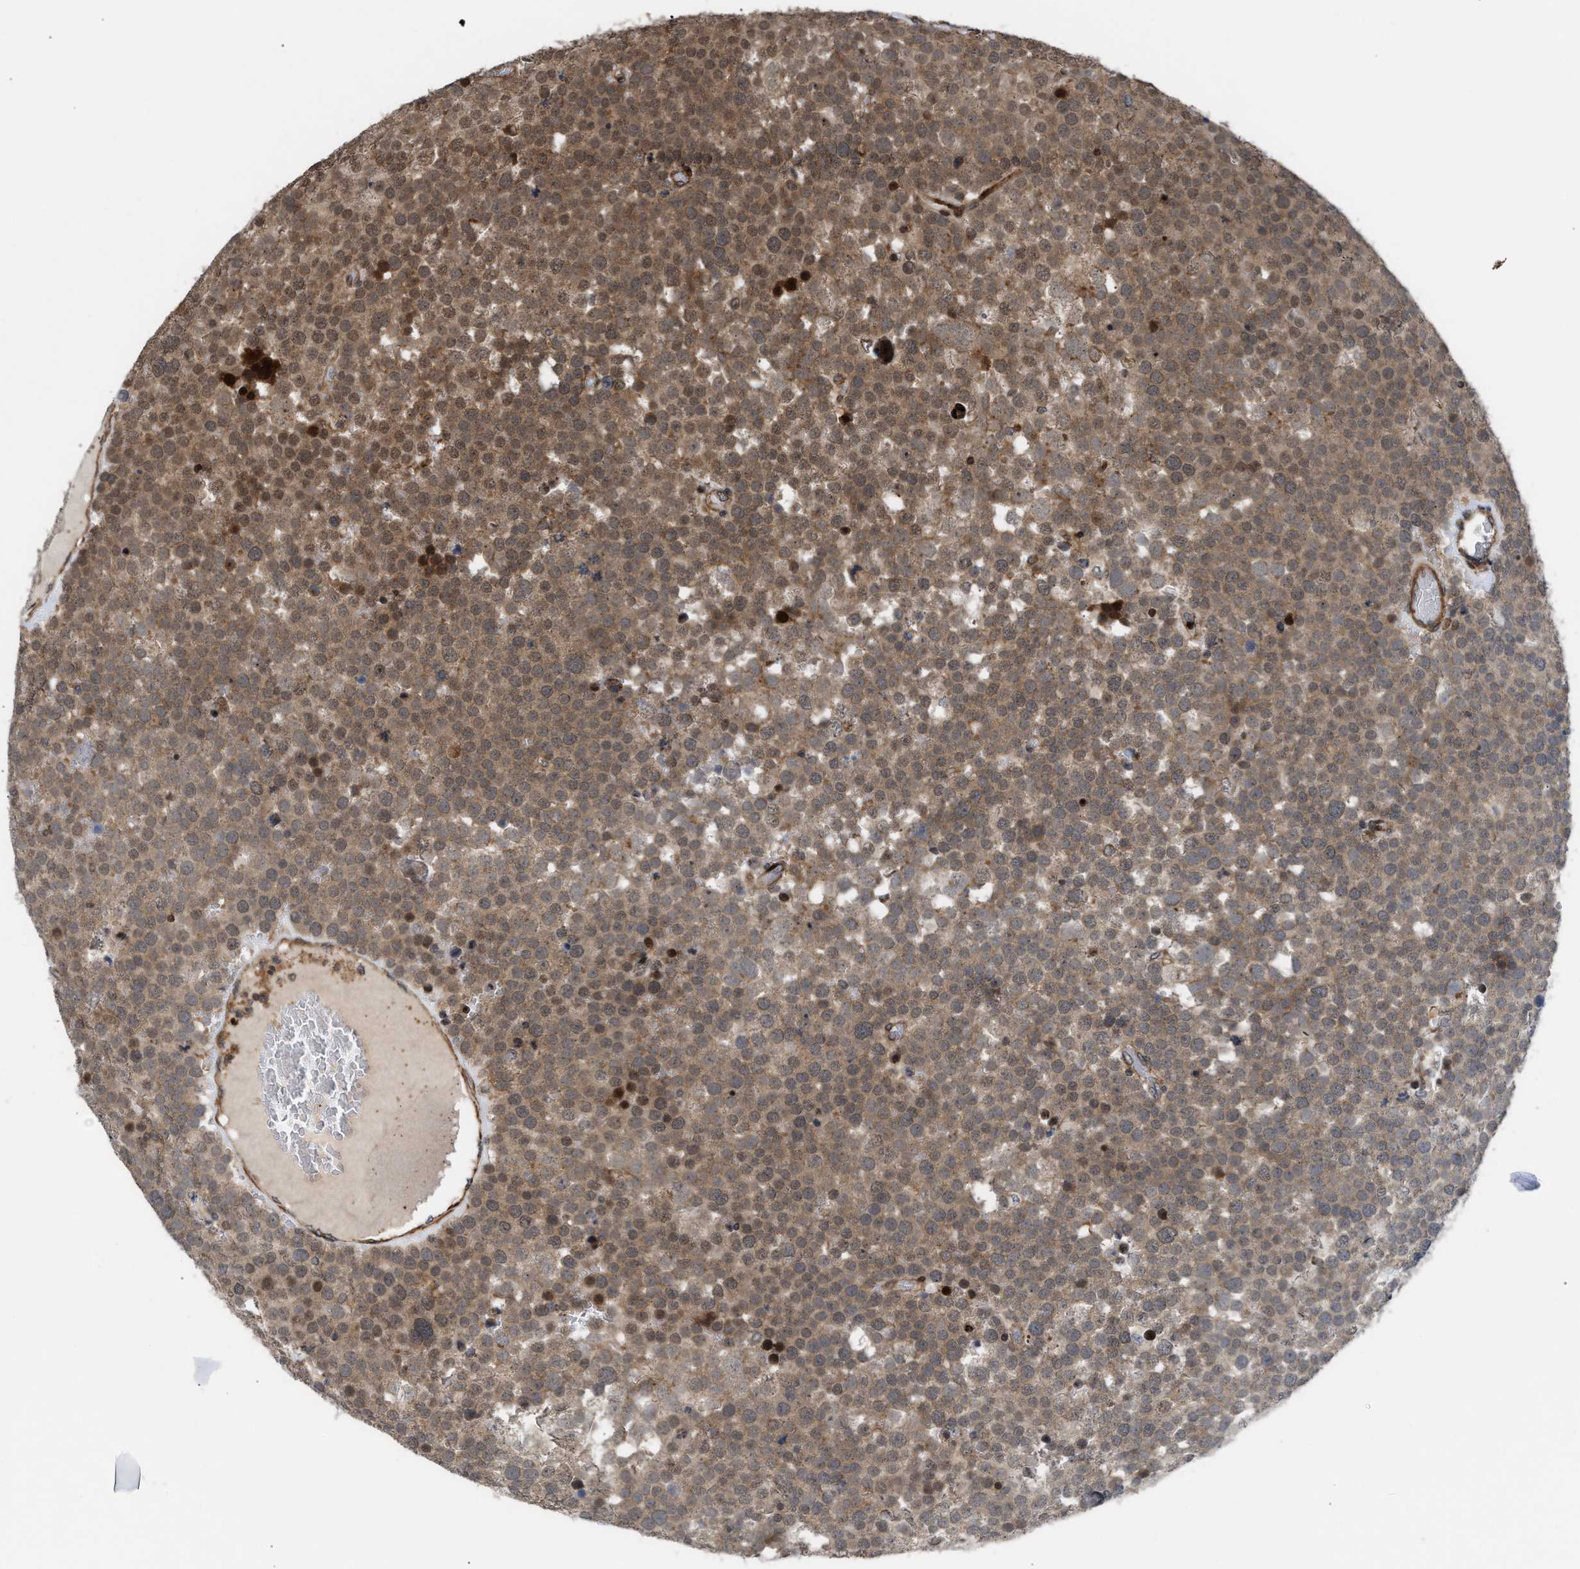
{"staining": {"intensity": "moderate", "quantity": ">75%", "location": "cytoplasmic/membranous,nuclear"}, "tissue": "testis cancer", "cell_type": "Tumor cells", "image_type": "cancer", "snomed": [{"axis": "morphology", "description": "Seminoma, NOS"}, {"axis": "topography", "description": "Testis"}], "caption": "A medium amount of moderate cytoplasmic/membranous and nuclear staining is identified in approximately >75% of tumor cells in testis cancer tissue. (brown staining indicates protein expression, while blue staining denotes nuclei).", "gene": "STAU2", "patient": {"sex": "male", "age": 71}}